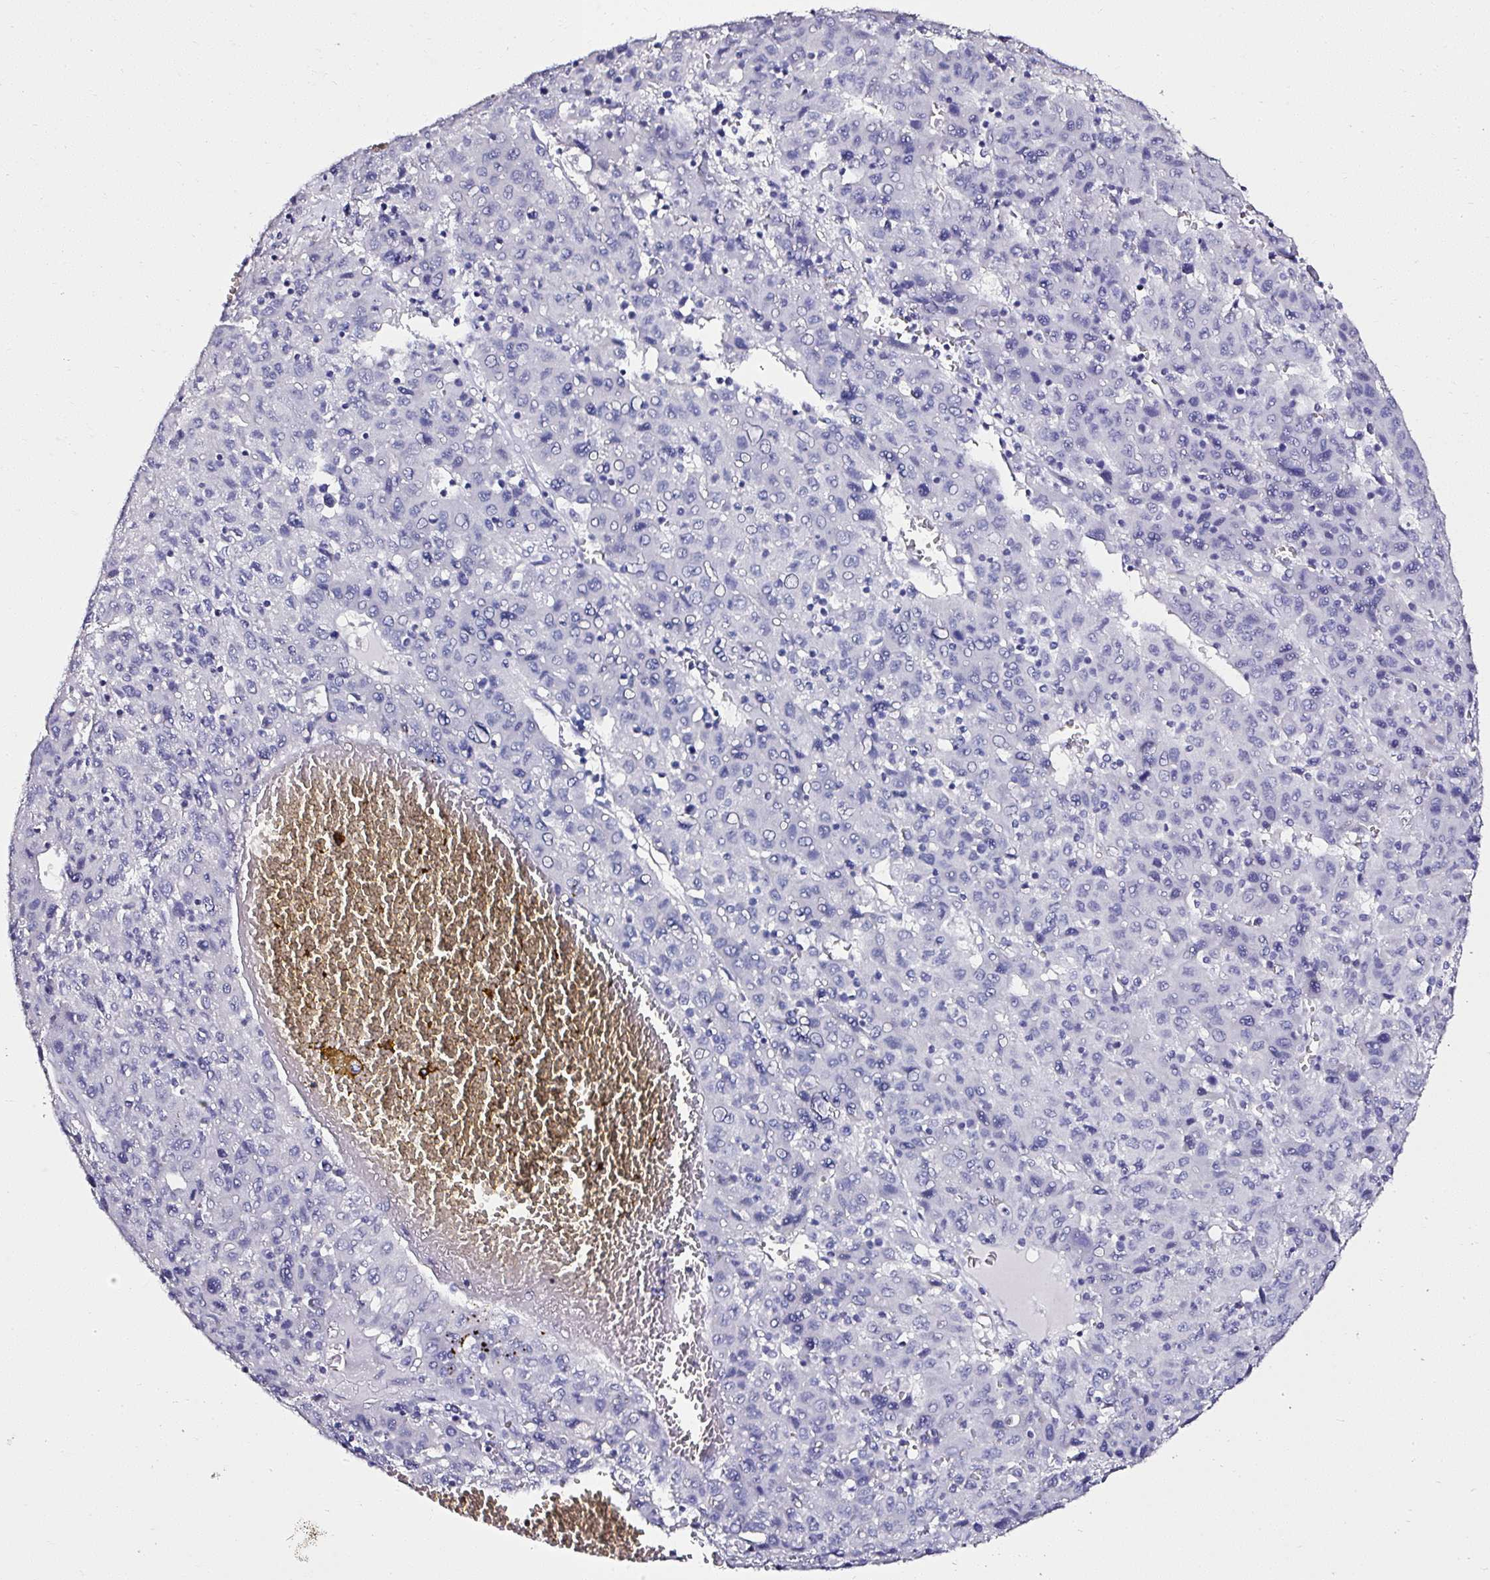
{"staining": {"intensity": "negative", "quantity": "none", "location": "none"}, "tissue": "liver cancer", "cell_type": "Tumor cells", "image_type": "cancer", "snomed": [{"axis": "morphology", "description": "Carcinoma, Hepatocellular, NOS"}, {"axis": "topography", "description": "Liver"}], "caption": "Tumor cells show no significant positivity in hepatocellular carcinoma (liver).", "gene": "ATP2A1", "patient": {"sex": "female", "age": 53}}